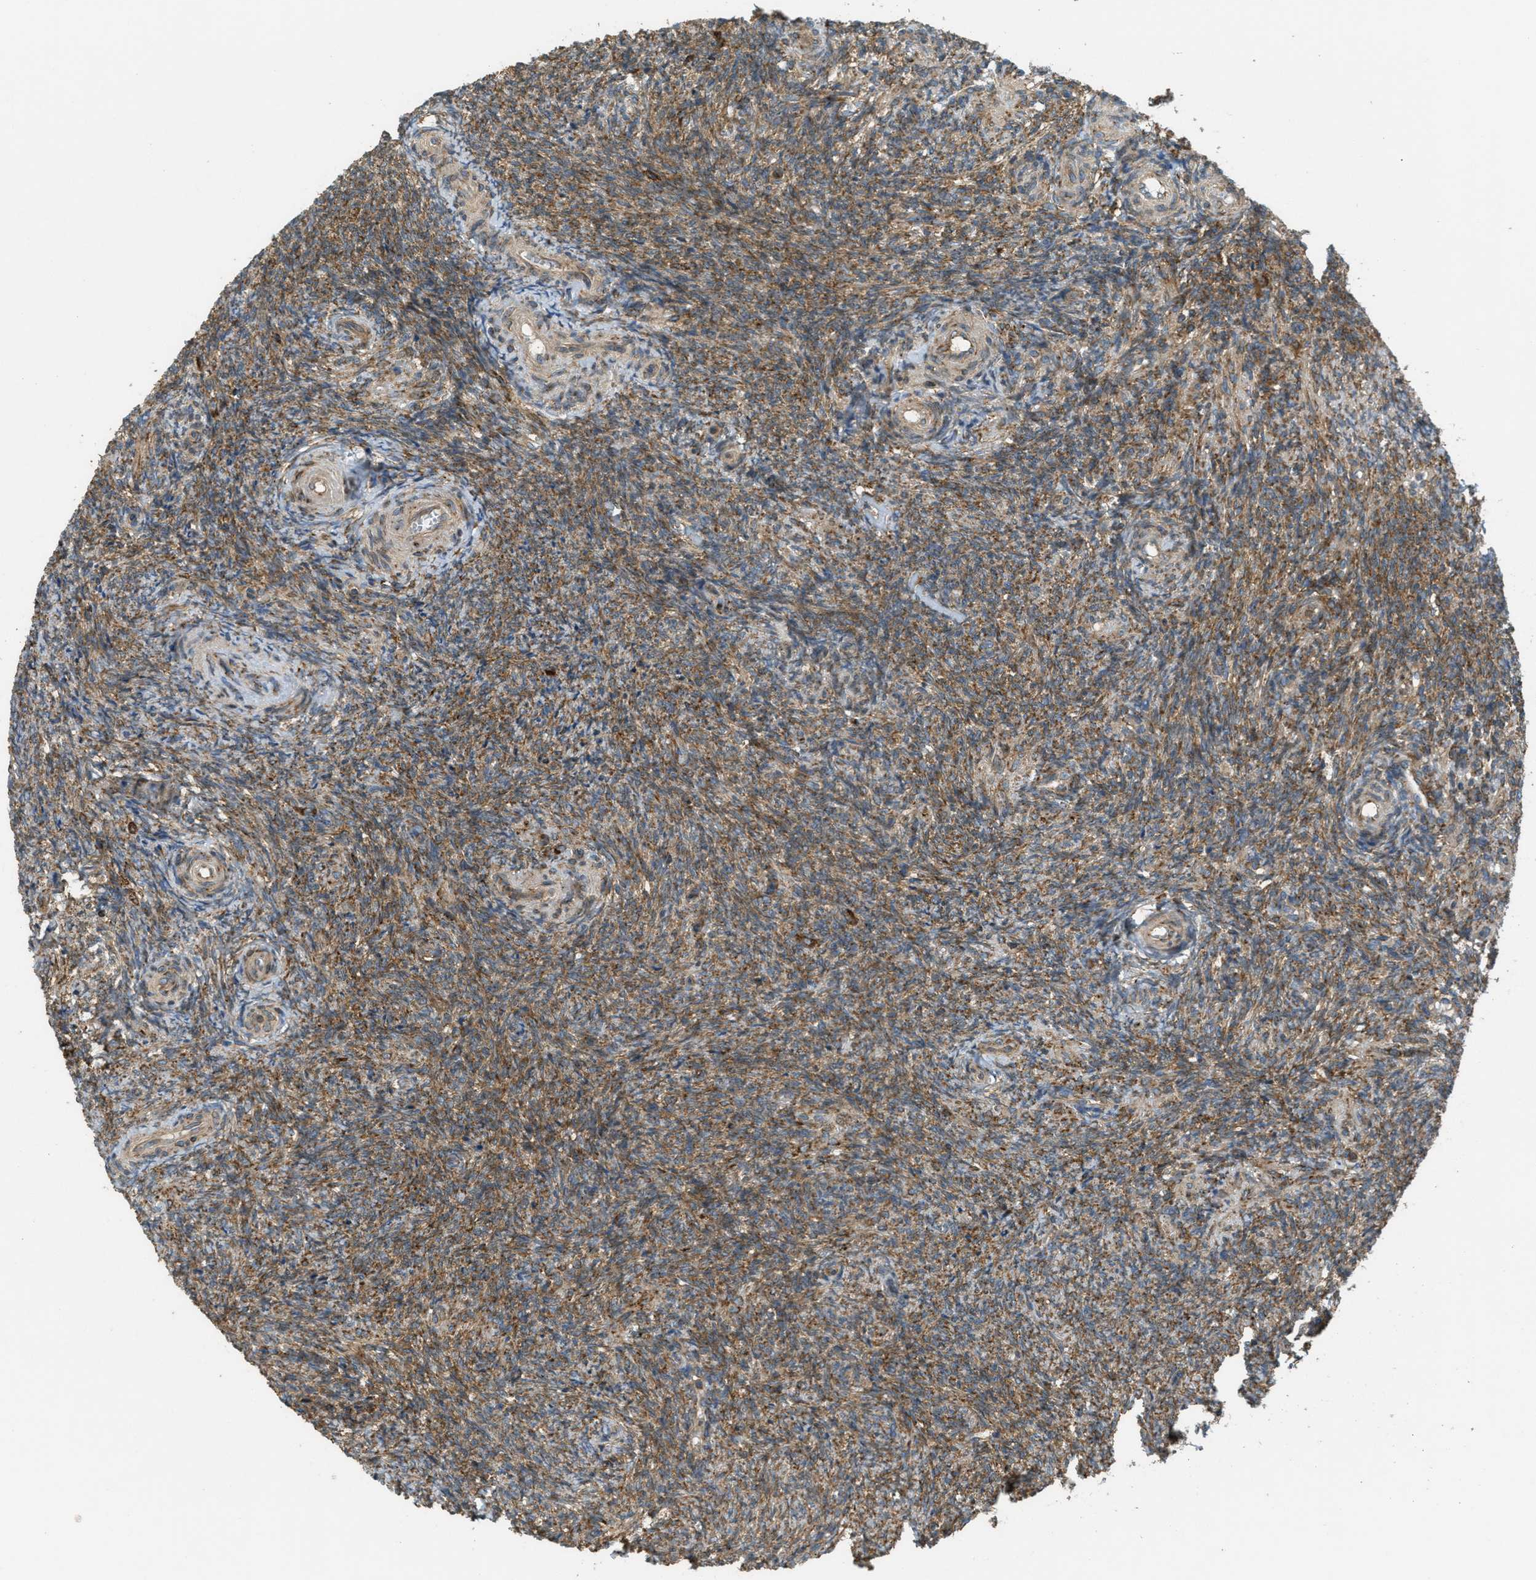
{"staining": {"intensity": "strong", "quantity": ">75%", "location": "cytoplasmic/membranous"}, "tissue": "ovary", "cell_type": "Follicle cells", "image_type": "normal", "snomed": [{"axis": "morphology", "description": "Normal tissue, NOS"}, {"axis": "topography", "description": "Ovary"}], "caption": "Immunohistochemistry micrograph of benign ovary stained for a protein (brown), which reveals high levels of strong cytoplasmic/membranous positivity in about >75% of follicle cells.", "gene": "PCDH18", "patient": {"sex": "female", "age": 41}}